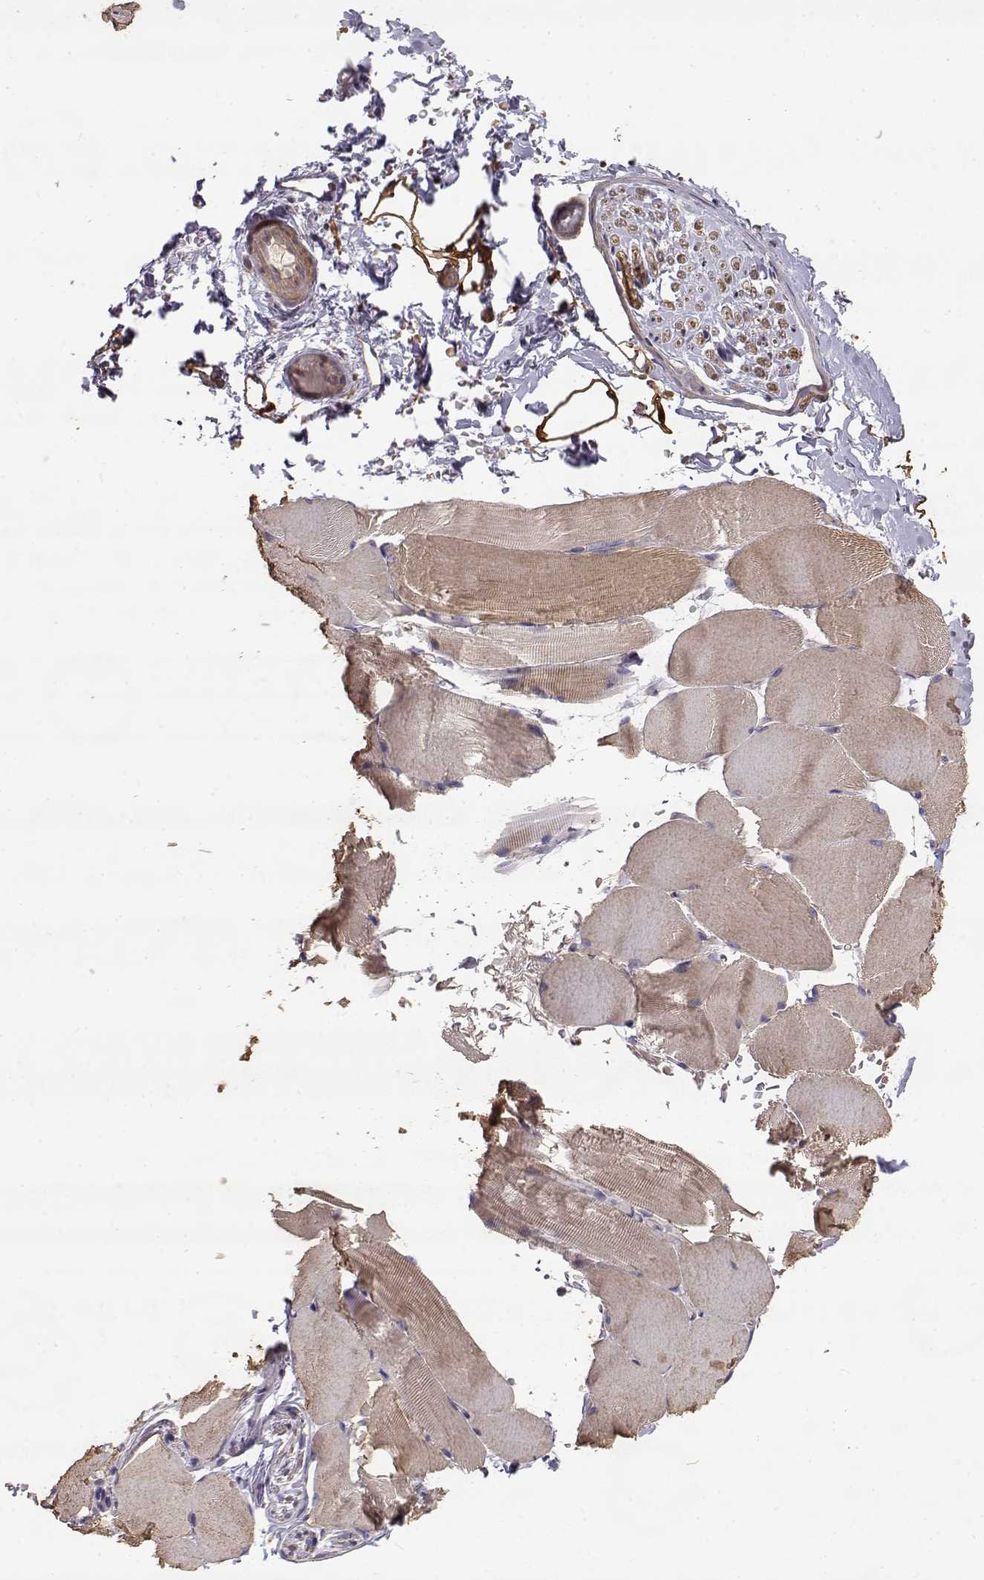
{"staining": {"intensity": "weak", "quantity": "<25%", "location": "cytoplasmic/membranous"}, "tissue": "skeletal muscle", "cell_type": "Myocytes", "image_type": "normal", "snomed": [{"axis": "morphology", "description": "Normal tissue, NOS"}, {"axis": "topography", "description": "Skeletal muscle"}], "caption": "IHC histopathology image of normal skeletal muscle stained for a protein (brown), which displays no expression in myocytes. (DAB IHC visualized using brightfield microscopy, high magnification).", "gene": "CRIM1", "patient": {"sex": "female", "age": 37}}